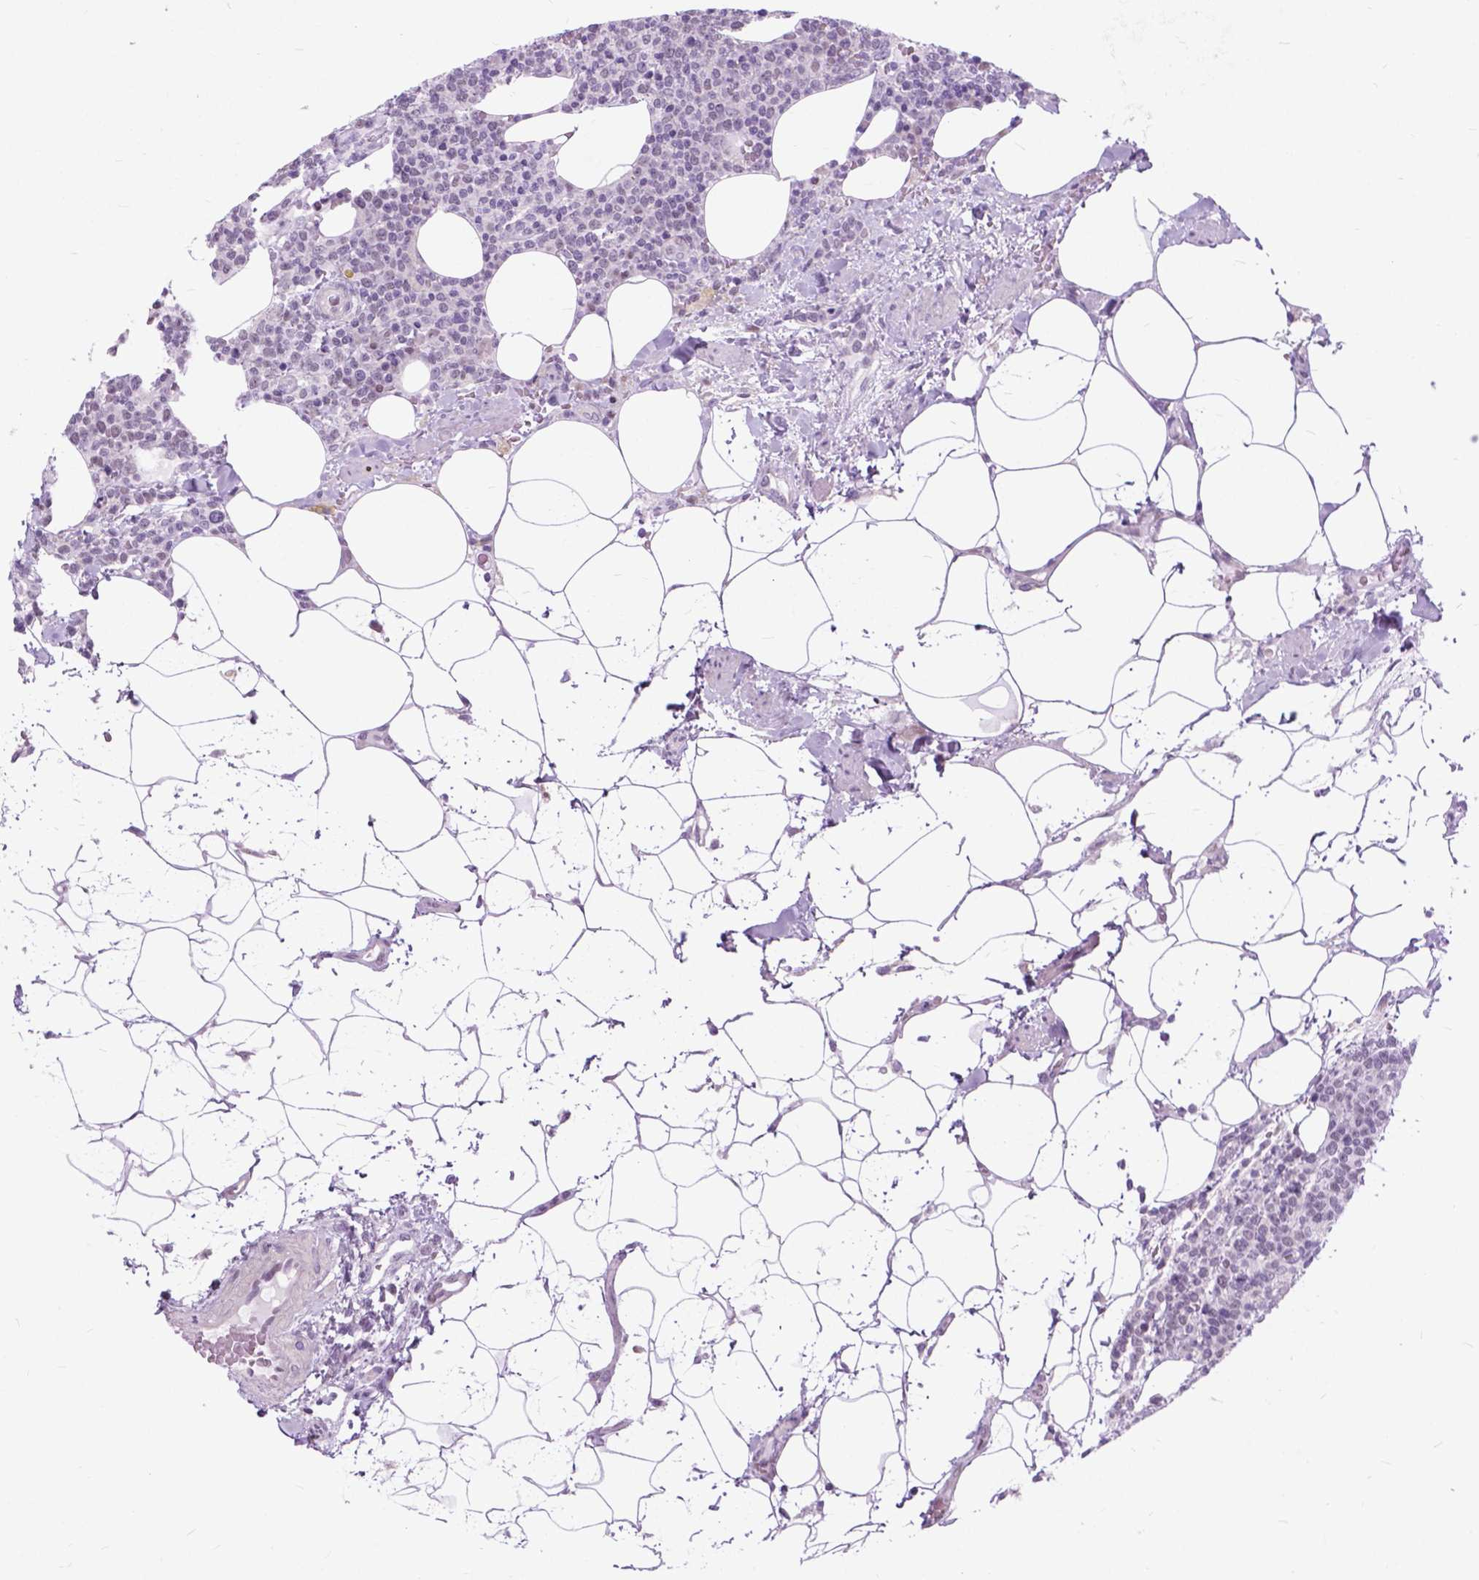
{"staining": {"intensity": "negative", "quantity": "none", "location": "none"}, "tissue": "lymphoma", "cell_type": "Tumor cells", "image_type": "cancer", "snomed": [{"axis": "morphology", "description": "Malignant lymphoma, non-Hodgkin's type, High grade"}, {"axis": "topography", "description": "Lymph node"}], "caption": "Protein analysis of lymphoma reveals no significant positivity in tumor cells.", "gene": "APCDD1L", "patient": {"sex": "male", "age": 61}}